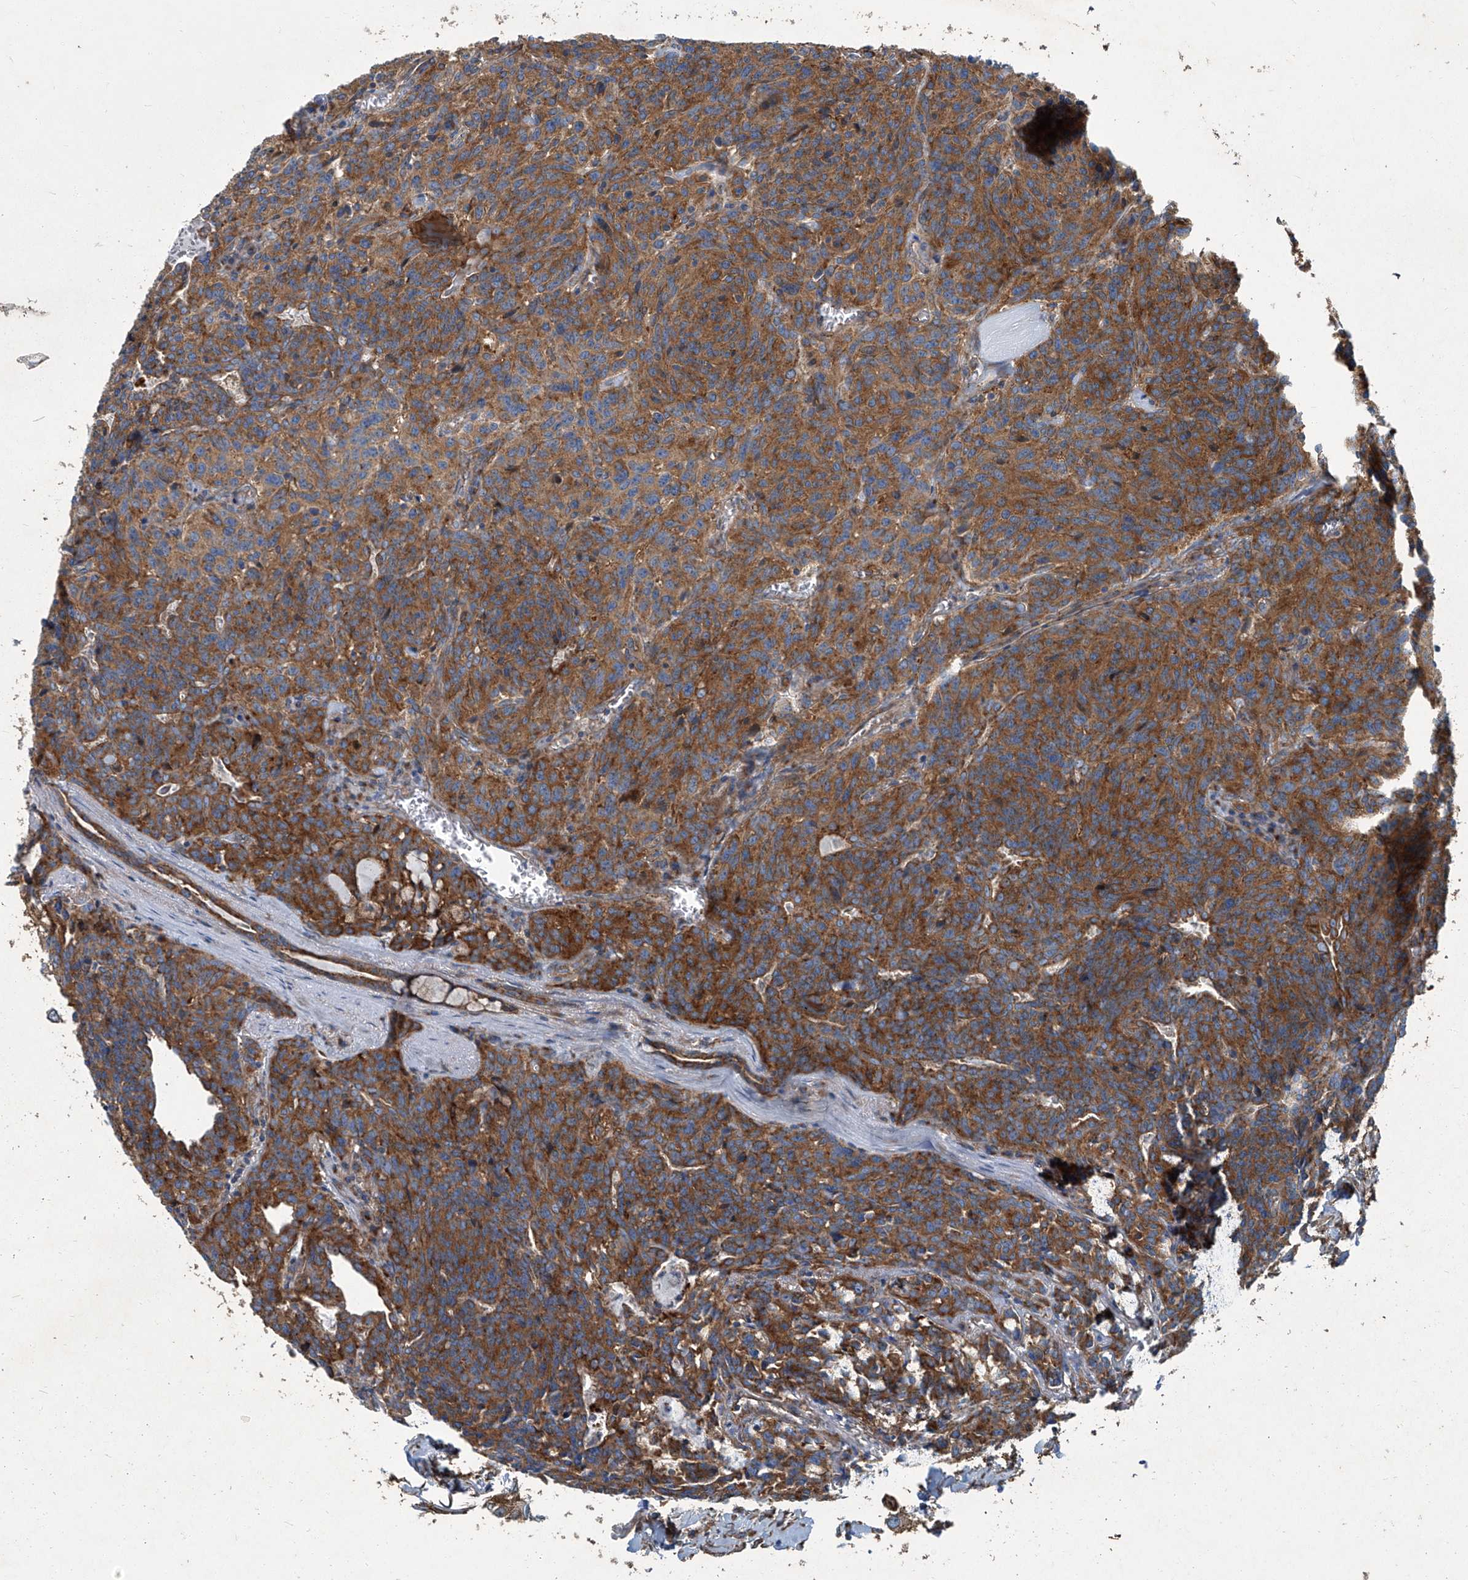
{"staining": {"intensity": "strong", "quantity": ">75%", "location": "cytoplasmic/membranous"}, "tissue": "carcinoid", "cell_type": "Tumor cells", "image_type": "cancer", "snomed": [{"axis": "morphology", "description": "Carcinoid, malignant, NOS"}, {"axis": "topography", "description": "Lung"}], "caption": "Human carcinoid (malignant) stained for a protein (brown) exhibits strong cytoplasmic/membranous positive staining in about >75% of tumor cells.", "gene": "PIGH", "patient": {"sex": "female", "age": 46}}